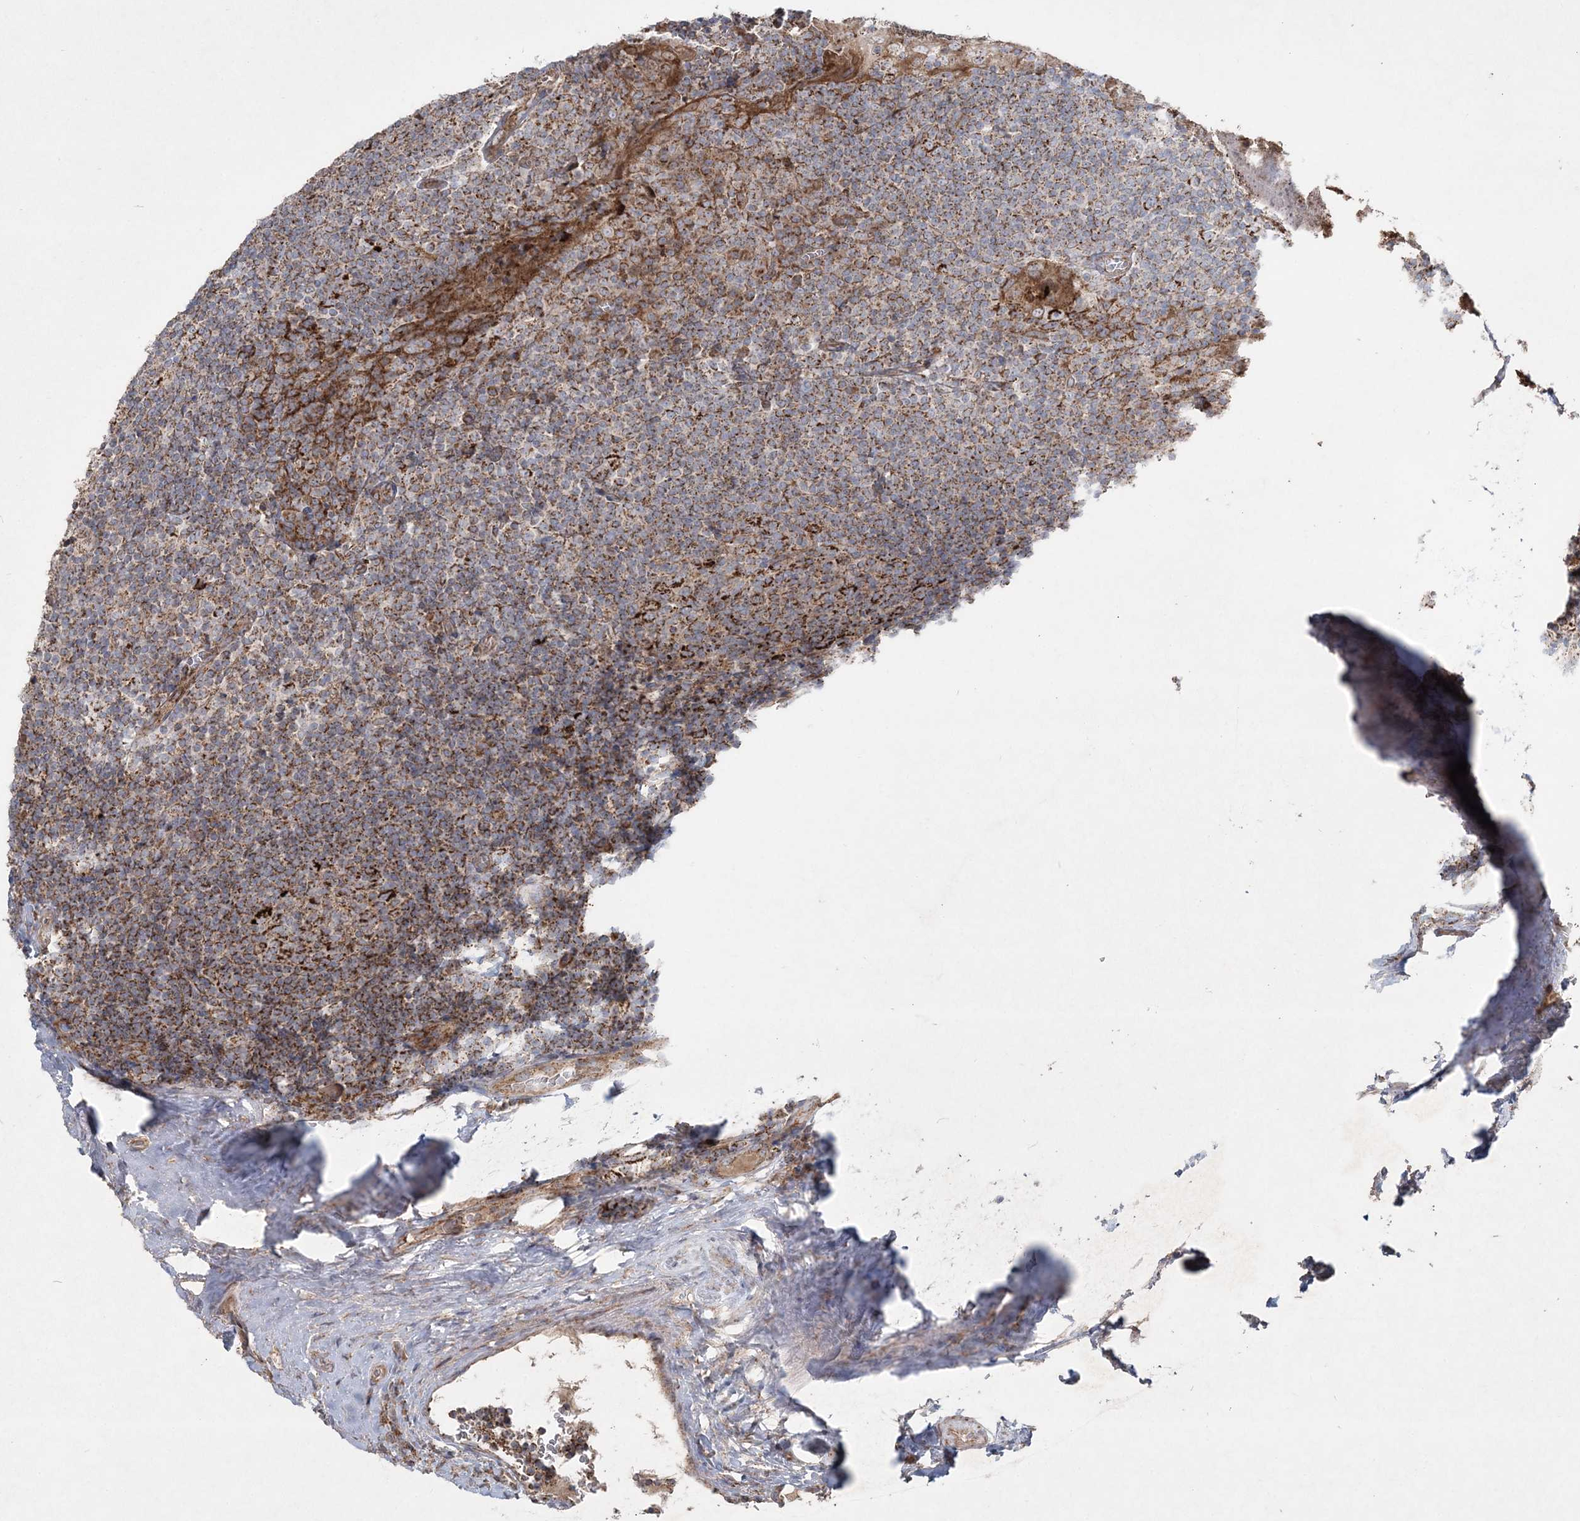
{"staining": {"intensity": "strong", "quantity": ">75%", "location": "cytoplasmic/membranous"}, "tissue": "tonsil", "cell_type": "Germinal center cells", "image_type": "normal", "snomed": [{"axis": "morphology", "description": "Normal tissue, NOS"}, {"axis": "topography", "description": "Tonsil"}], "caption": "Approximately >75% of germinal center cells in benign tonsil exhibit strong cytoplasmic/membranous protein staining as visualized by brown immunohistochemical staining.", "gene": "LRPPRC", "patient": {"sex": "male", "age": 37}}